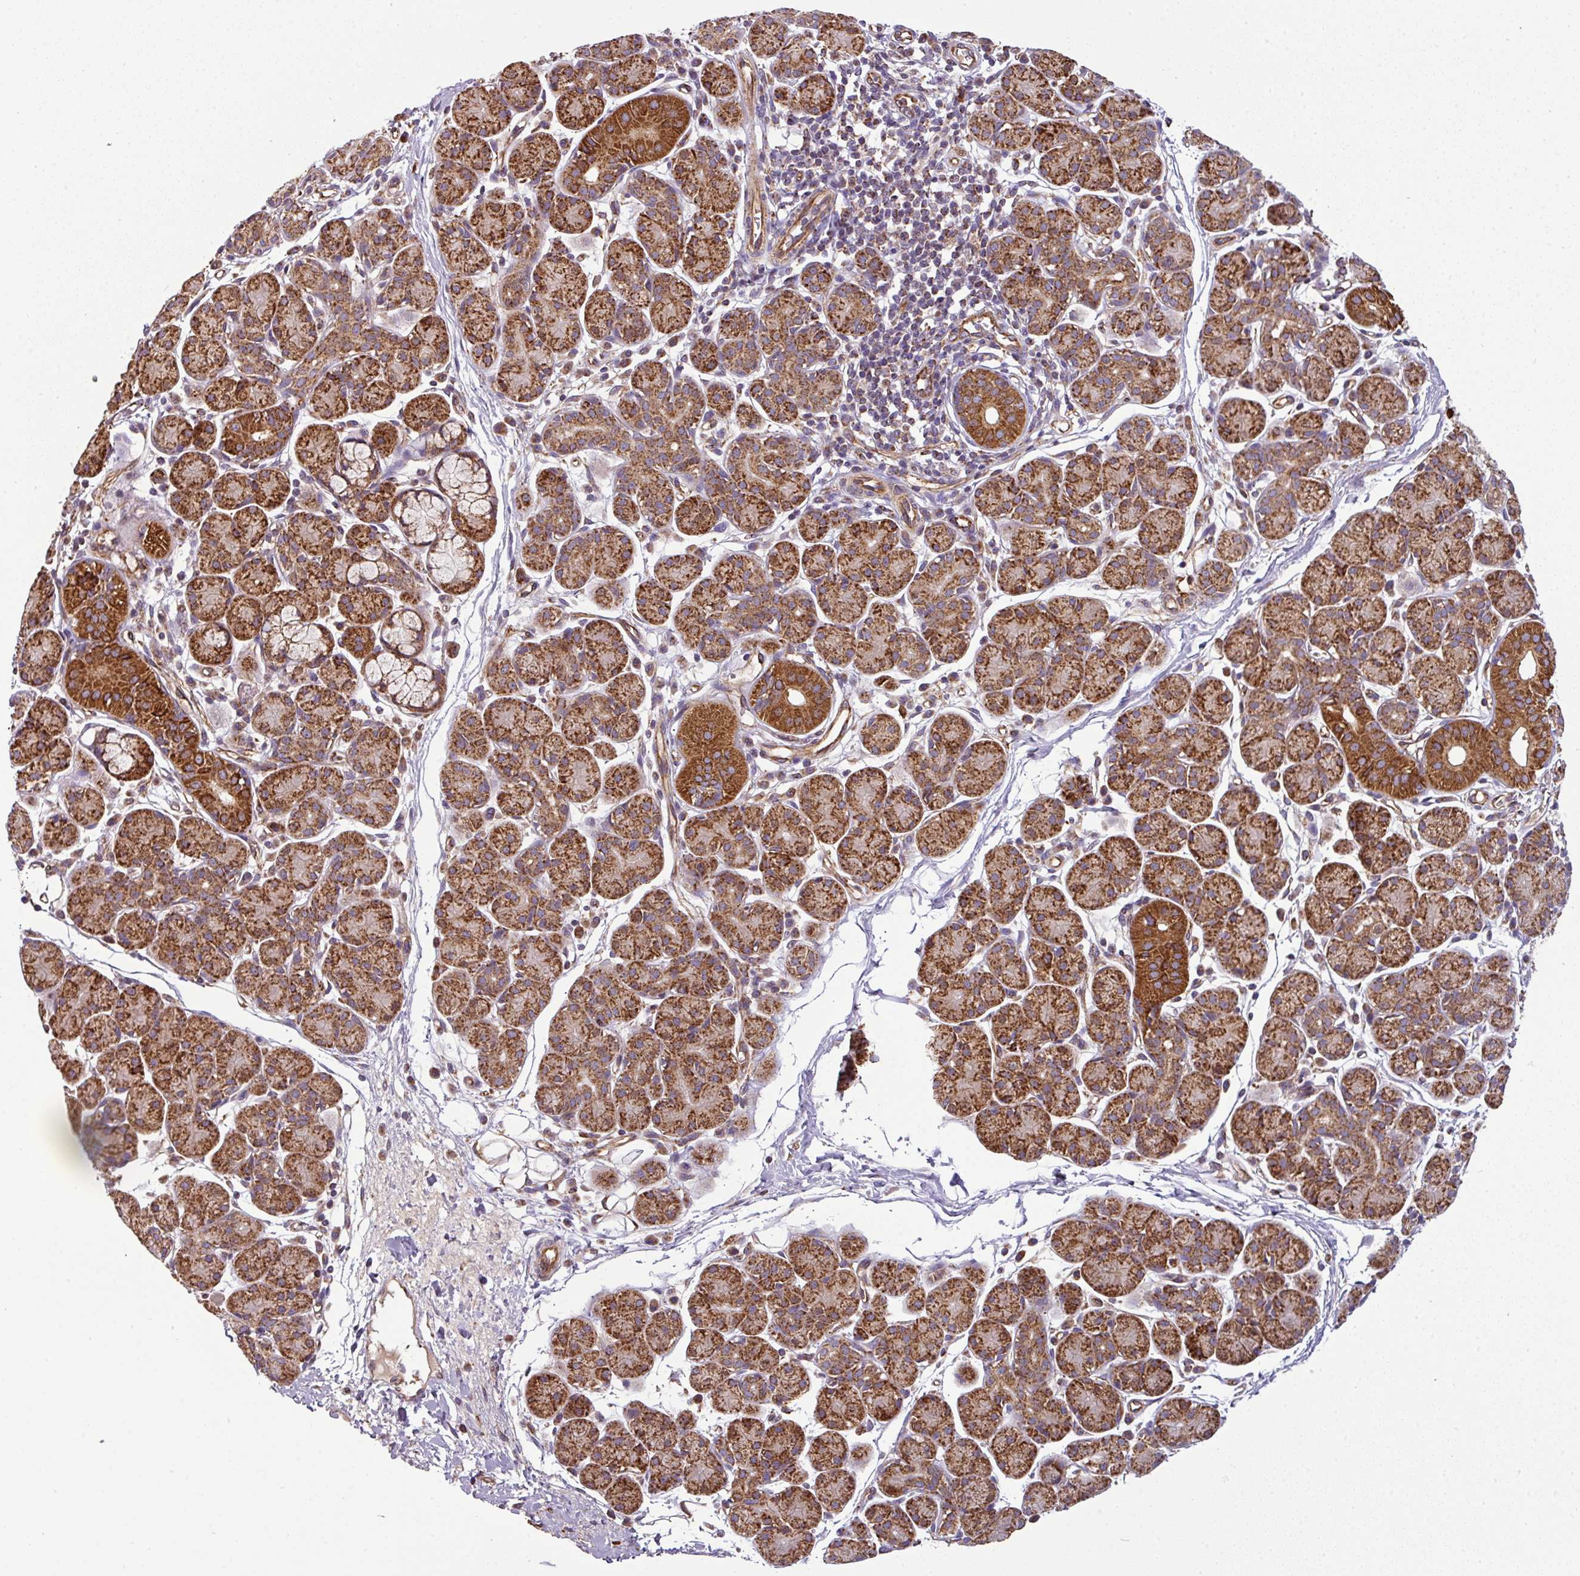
{"staining": {"intensity": "strong", "quantity": ">75%", "location": "cytoplasmic/membranous"}, "tissue": "salivary gland", "cell_type": "Glandular cells", "image_type": "normal", "snomed": [{"axis": "morphology", "description": "Normal tissue, NOS"}, {"axis": "morphology", "description": "Inflammation, NOS"}, {"axis": "topography", "description": "Lymph node"}, {"axis": "topography", "description": "Salivary gland"}], "caption": "High-magnification brightfield microscopy of normal salivary gland stained with DAB (brown) and counterstained with hematoxylin (blue). glandular cells exhibit strong cytoplasmic/membranous positivity is appreciated in about>75% of cells. (DAB IHC, brown staining for protein, blue staining for nuclei).", "gene": "PRELID3B", "patient": {"sex": "male", "age": 3}}